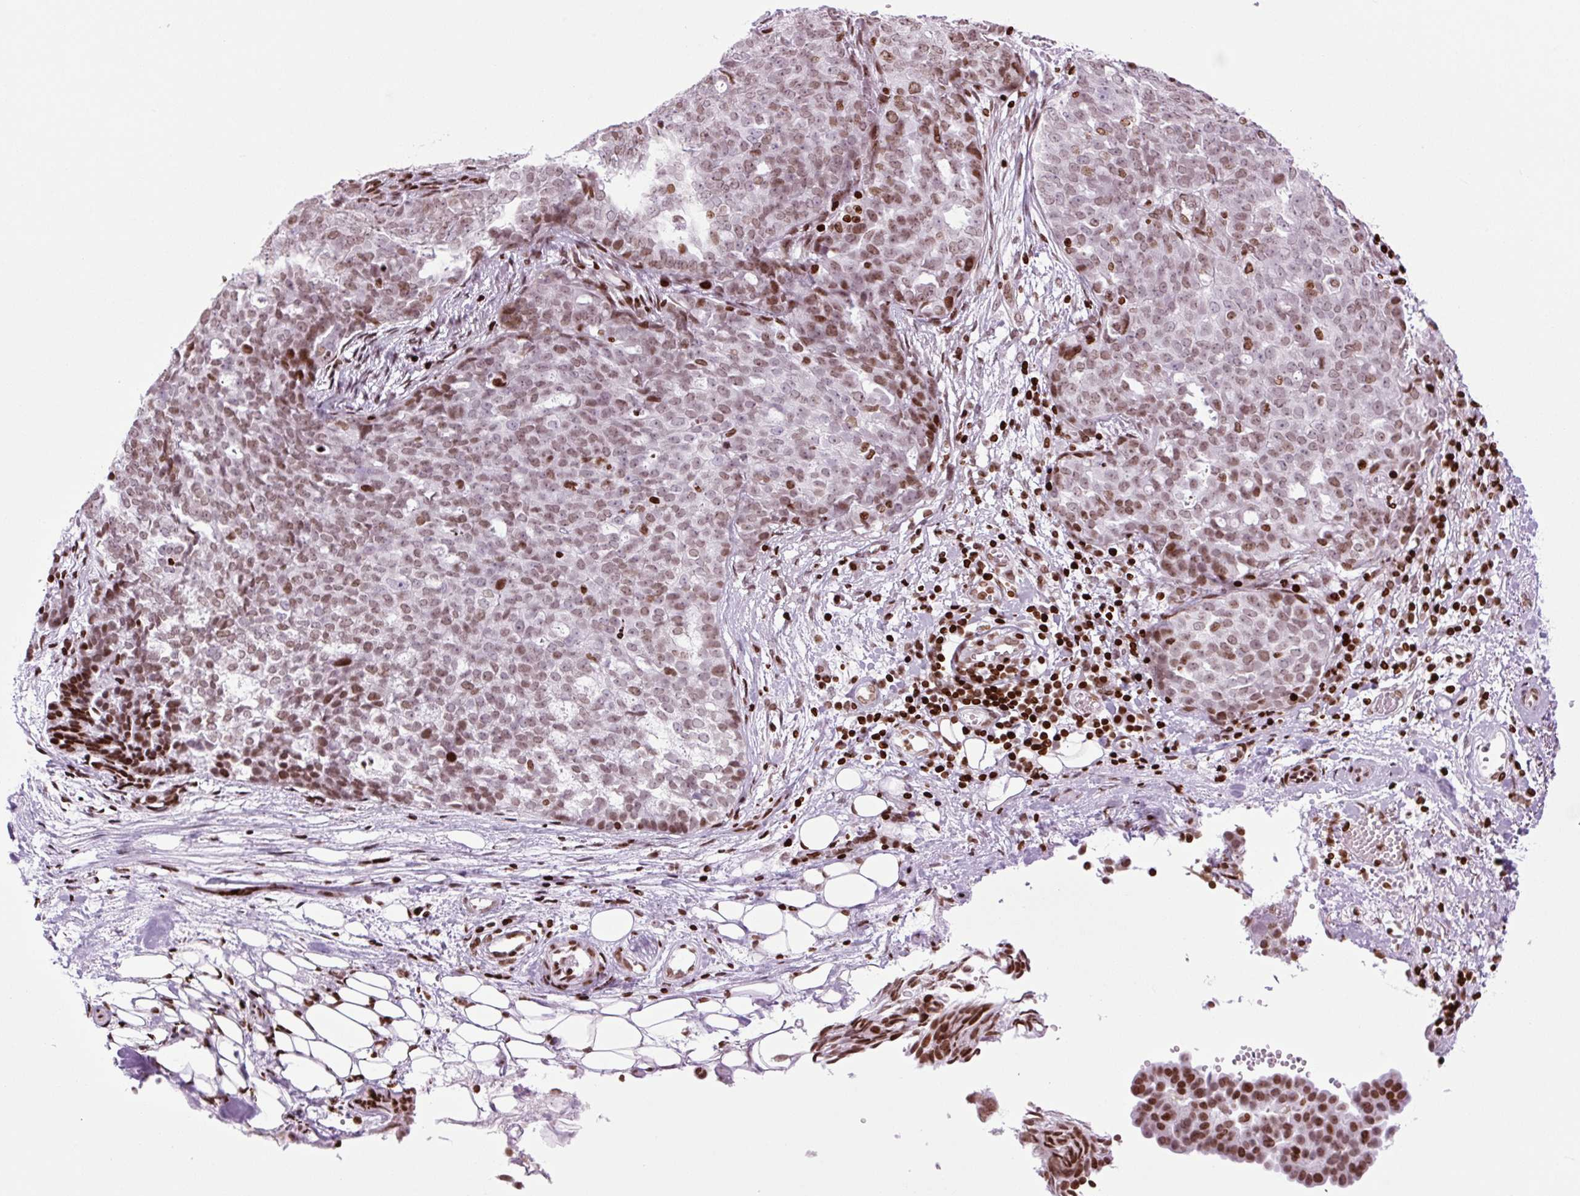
{"staining": {"intensity": "moderate", "quantity": ">75%", "location": "nuclear"}, "tissue": "ovarian cancer", "cell_type": "Tumor cells", "image_type": "cancer", "snomed": [{"axis": "morphology", "description": "Cystadenocarcinoma, serous, NOS"}, {"axis": "topography", "description": "Soft tissue"}, {"axis": "topography", "description": "Ovary"}], "caption": "Approximately >75% of tumor cells in human ovarian serous cystadenocarcinoma exhibit moderate nuclear protein staining as visualized by brown immunohistochemical staining.", "gene": "H1-3", "patient": {"sex": "female", "age": 57}}